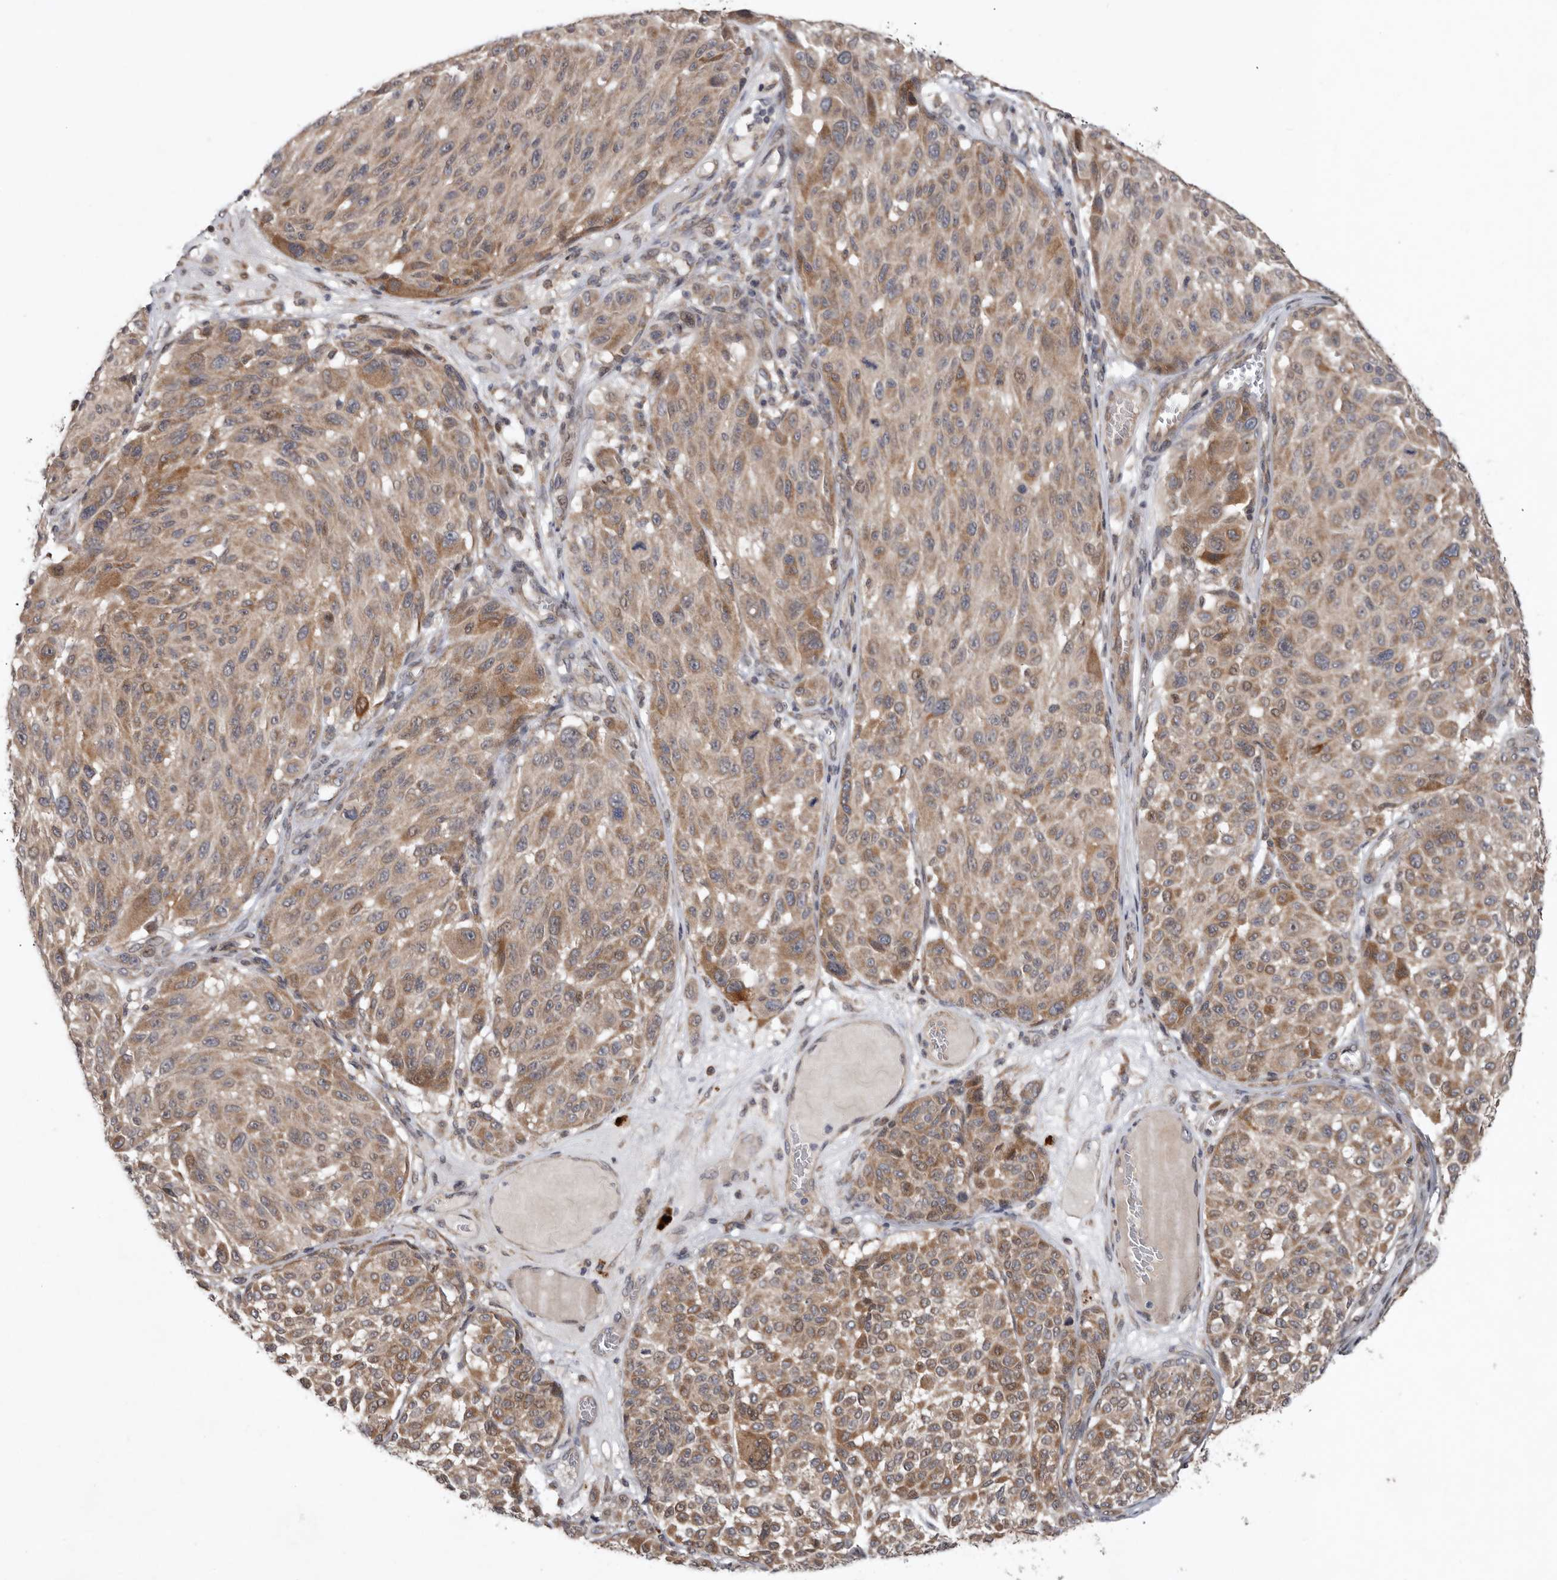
{"staining": {"intensity": "moderate", "quantity": ">75%", "location": "cytoplasmic/membranous"}, "tissue": "melanoma", "cell_type": "Tumor cells", "image_type": "cancer", "snomed": [{"axis": "morphology", "description": "Malignant melanoma, NOS"}, {"axis": "topography", "description": "Skin"}], "caption": "Malignant melanoma stained with a protein marker exhibits moderate staining in tumor cells.", "gene": "CHML", "patient": {"sex": "male", "age": 83}}